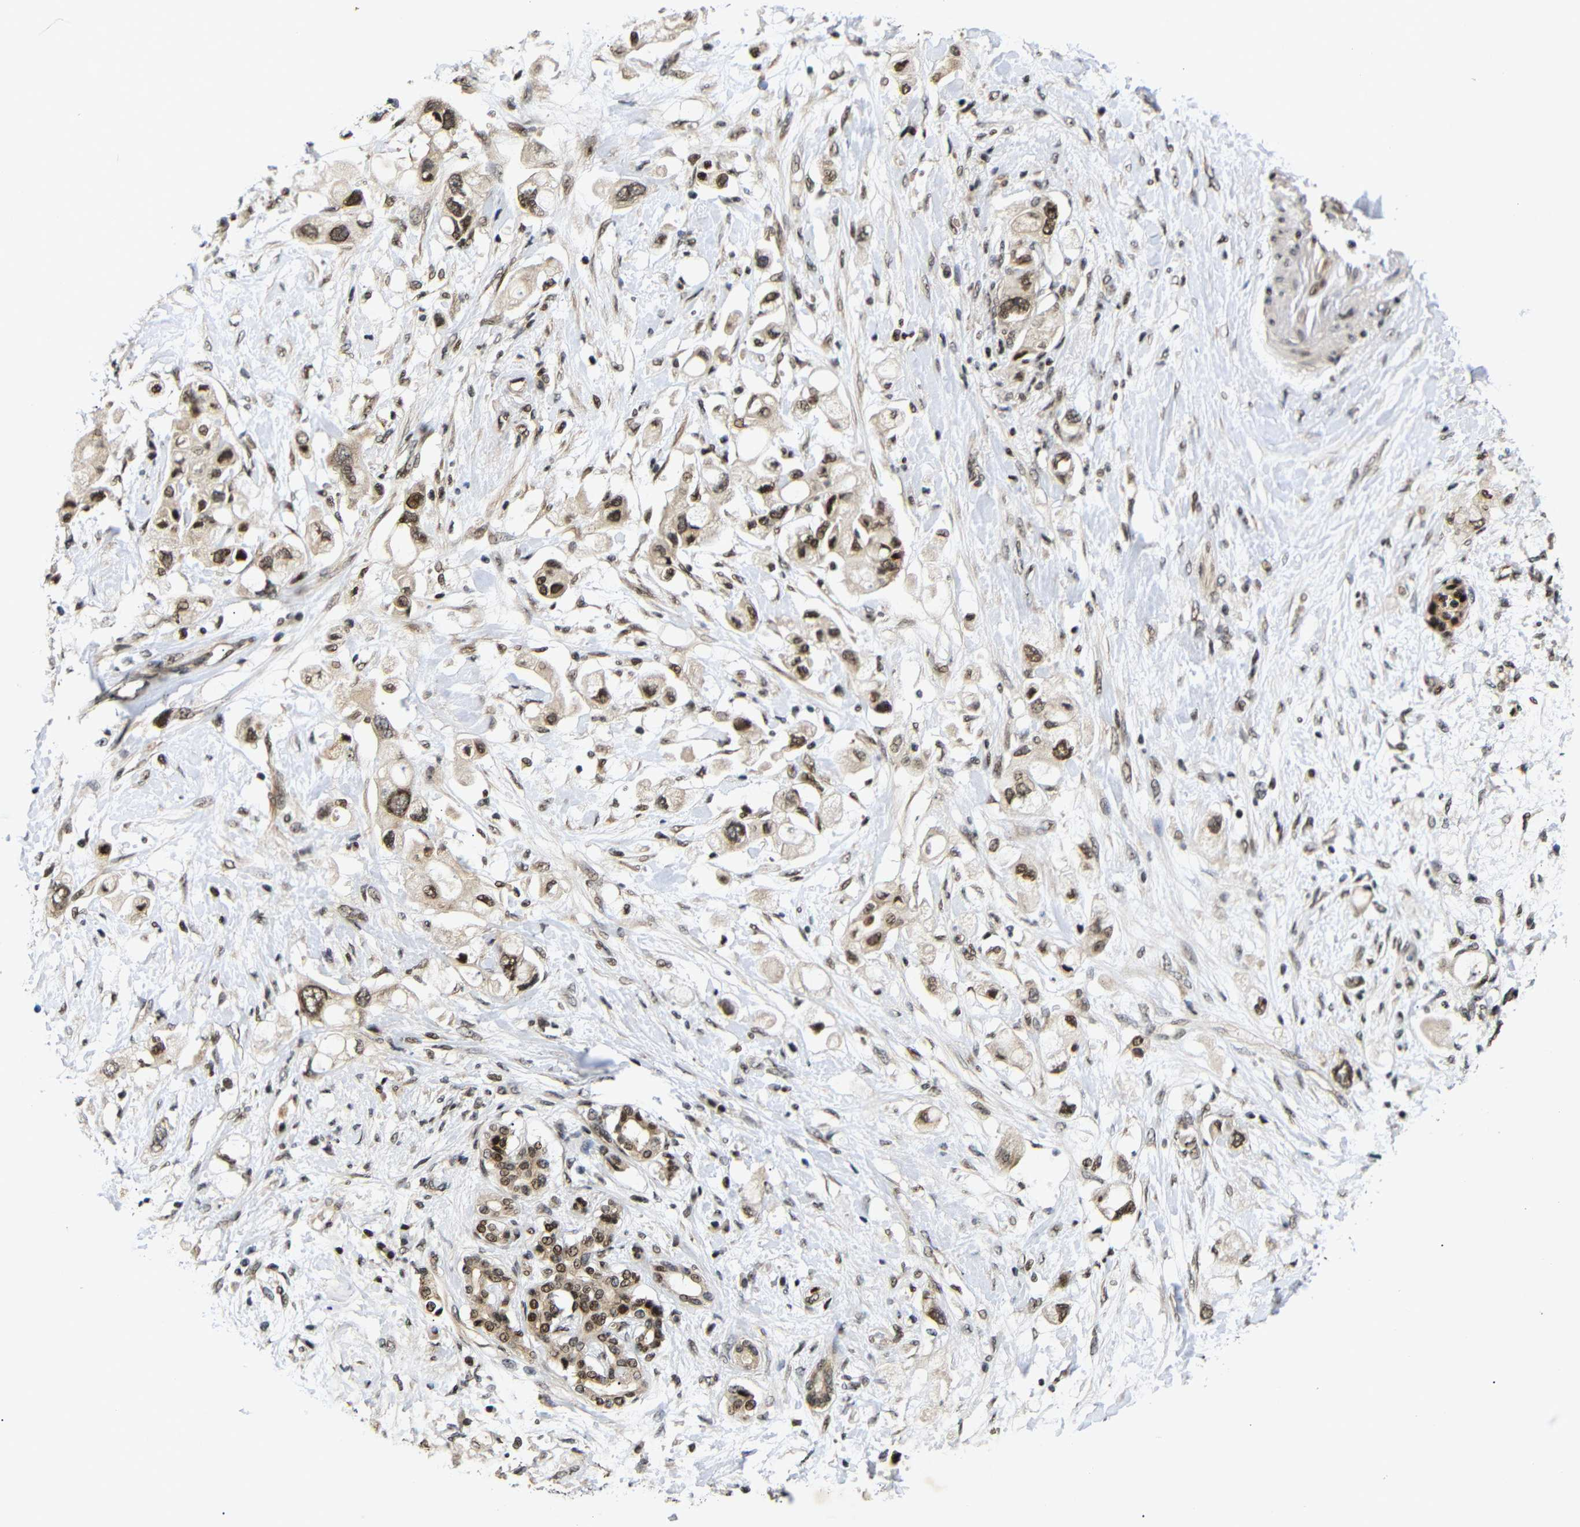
{"staining": {"intensity": "moderate", "quantity": ">75%", "location": "cytoplasmic/membranous,nuclear"}, "tissue": "pancreatic cancer", "cell_type": "Tumor cells", "image_type": "cancer", "snomed": [{"axis": "morphology", "description": "Adenocarcinoma, NOS"}, {"axis": "topography", "description": "Pancreas"}], "caption": "Tumor cells display moderate cytoplasmic/membranous and nuclear positivity in about >75% of cells in pancreatic cancer (adenocarcinoma).", "gene": "KIF23", "patient": {"sex": "female", "age": 56}}